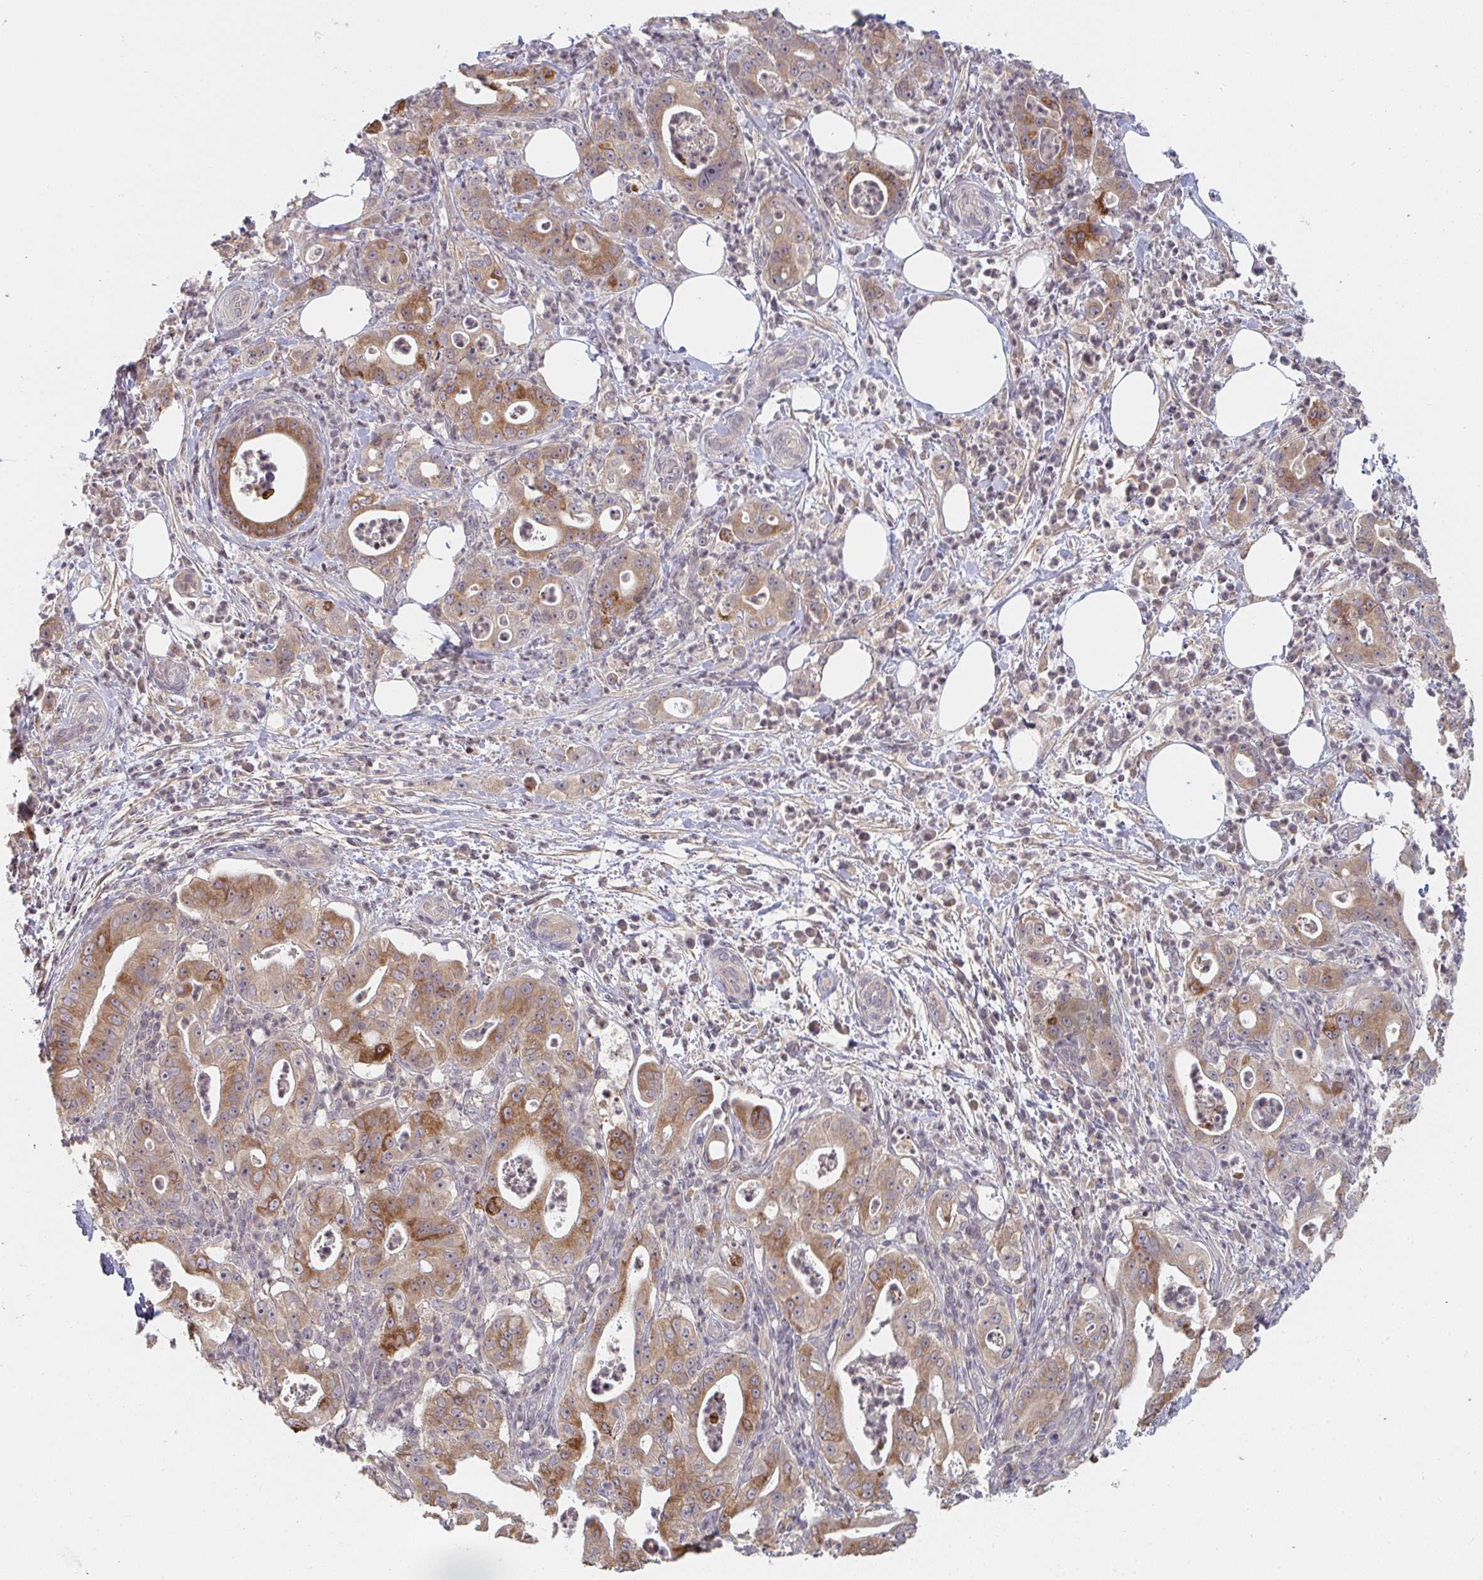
{"staining": {"intensity": "moderate", "quantity": ">75%", "location": "cytoplasmic/membranous"}, "tissue": "pancreatic cancer", "cell_type": "Tumor cells", "image_type": "cancer", "snomed": [{"axis": "morphology", "description": "Adenocarcinoma, NOS"}, {"axis": "topography", "description": "Pancreas"}], "caption": "Human pancreatic cancer stained for a protein (brown) displays moderate cytoplasmic/membranous positive expression in approximately >75% of tumor cells.", "gene": "DCST1", "patient": {"sex": "male", "age": 71}}